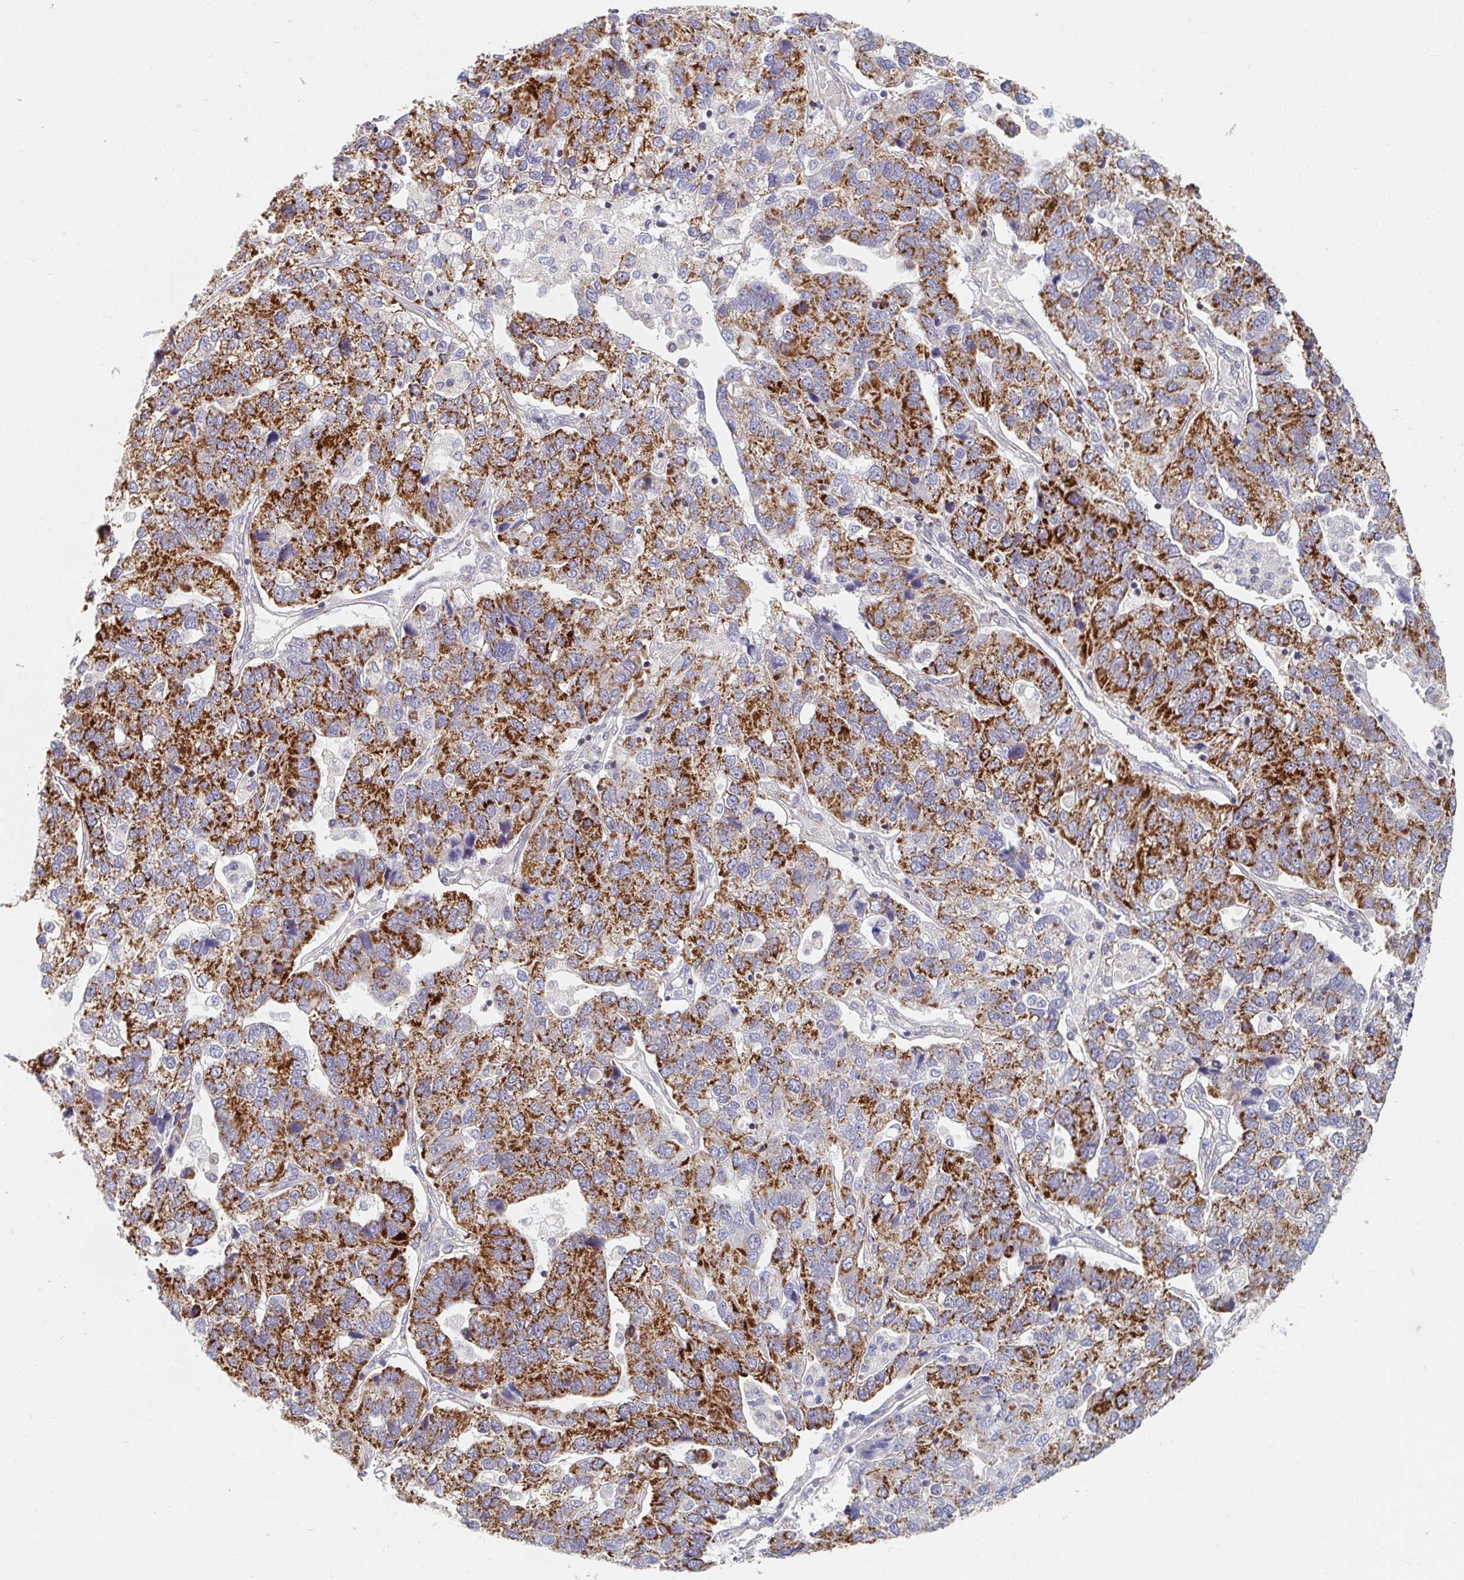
{"staining": {"intensity": "strong", "quantity": ">75%", "location": "cytoplasmic/membranous"}, "tissue": "pancreatic cancer", "cell_type": "Tumor cells", "image_type": "cancer", "snomed": [{"axis": "morphology", "description": "Adenocarcinoma, NOS"}, {"axis": "topography", "description": "Pancreas"}], "caption": "Immunohistochemistry (IHC) image of human pancreatic adenocarcinoma stained for a protein (brown), which demonstrates high levels of strong cytoplasmic/membranous positivity in approximately >75% of tumor cells.", "gene": "MAVS", "patient": {"sex": "female", "age": 61}}